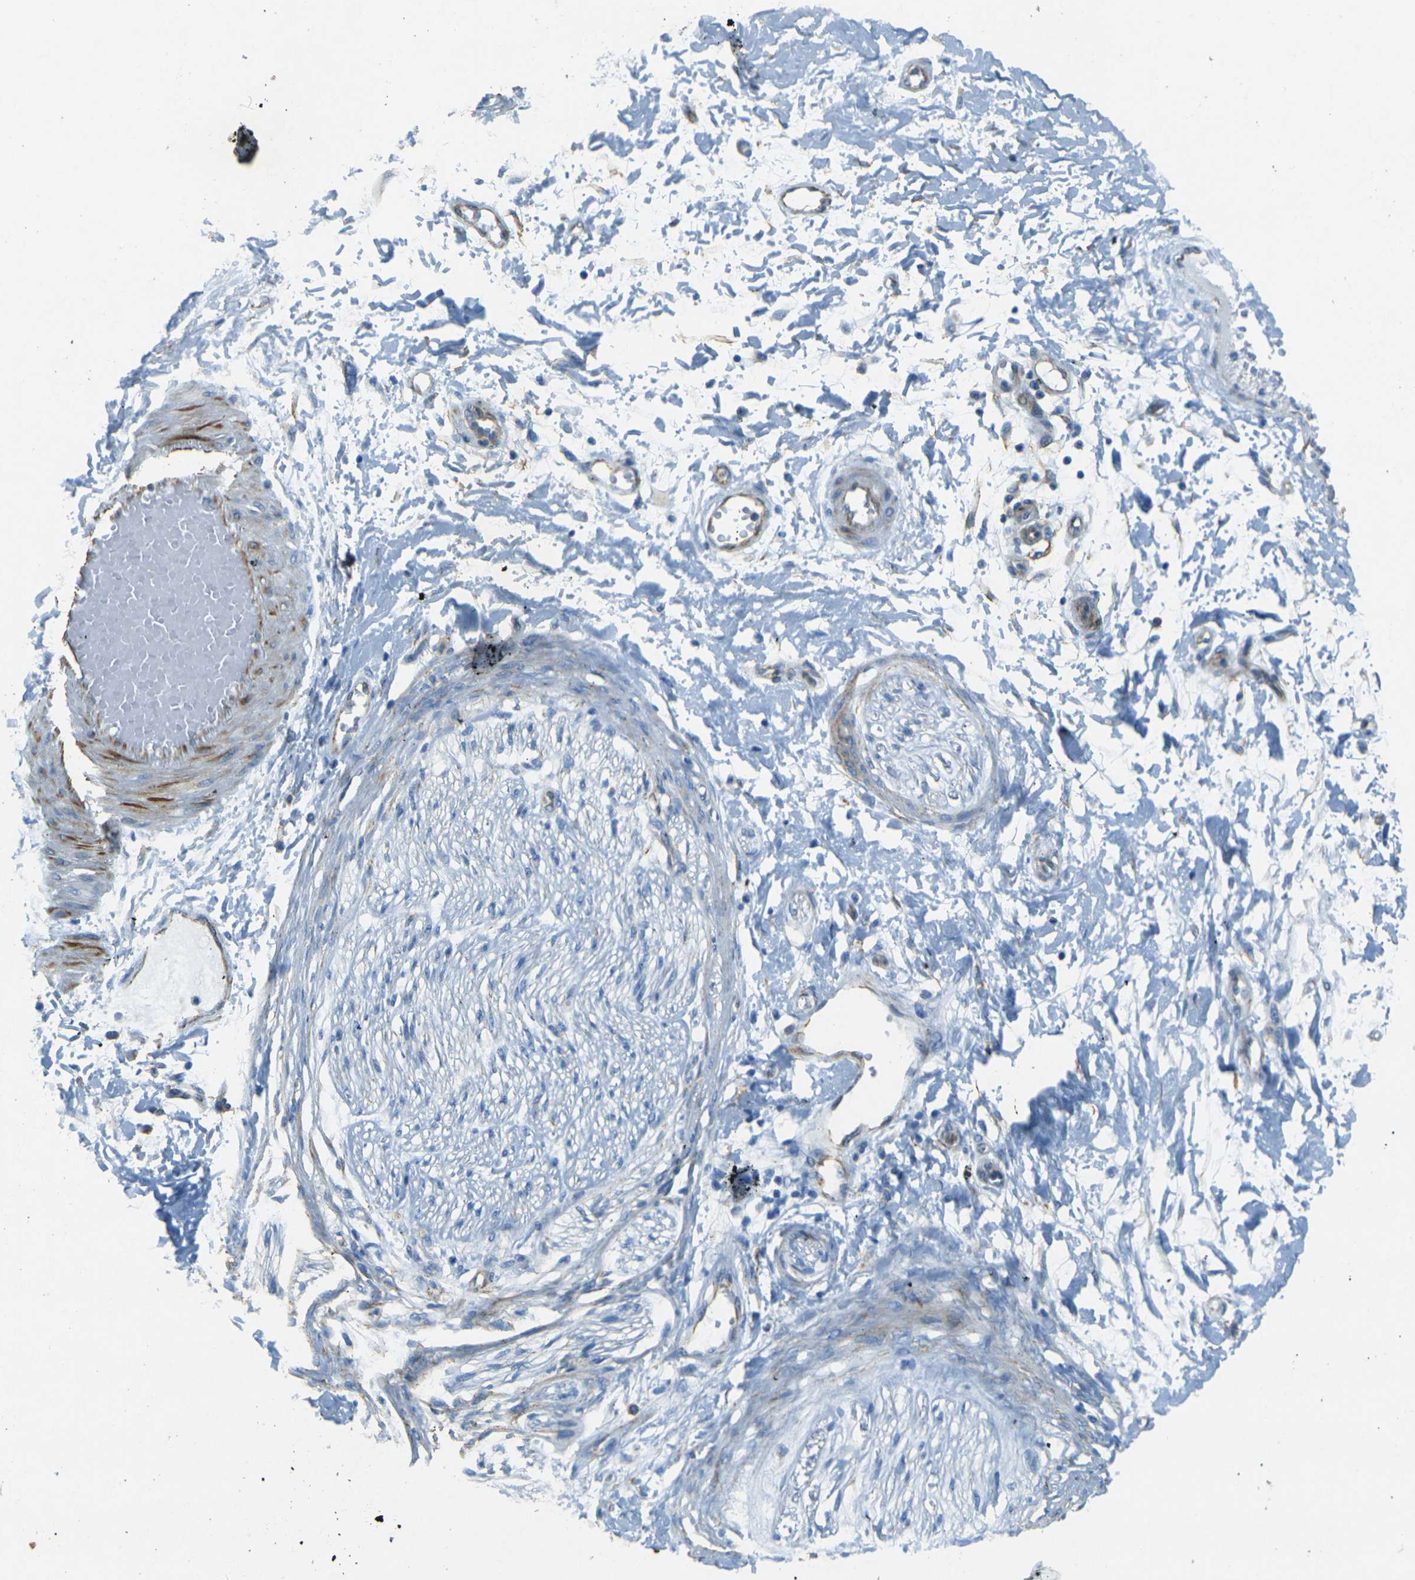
{"staining": {"intensity": "moderate", "quantity": "25%-75%", "location": "cytoplasmic/membranous"}, "tissue": "adipose tissue", "cell_type": "Adipocytes", "image_type": "normal", "snomed": [{"axis": "morphology", "description": "Normal tissue, NOS"}, {"axis": "morphology", "description": "Squamous cell carcinoma, NOS"}, {"axis": "topography", "description": "Skin"}, {"axis": "topography", "description": "Peripheral nerve tissue"}], "caption": "A high-resolution histopathology image shows IHC staining of normal adipose tissue, which exhibits moderate cytoplasmic/membranous positivity in approximately 25%-75% of adipocytes.", "gene": "SORT1", "patient": {"sex": "male", "age": 83}}